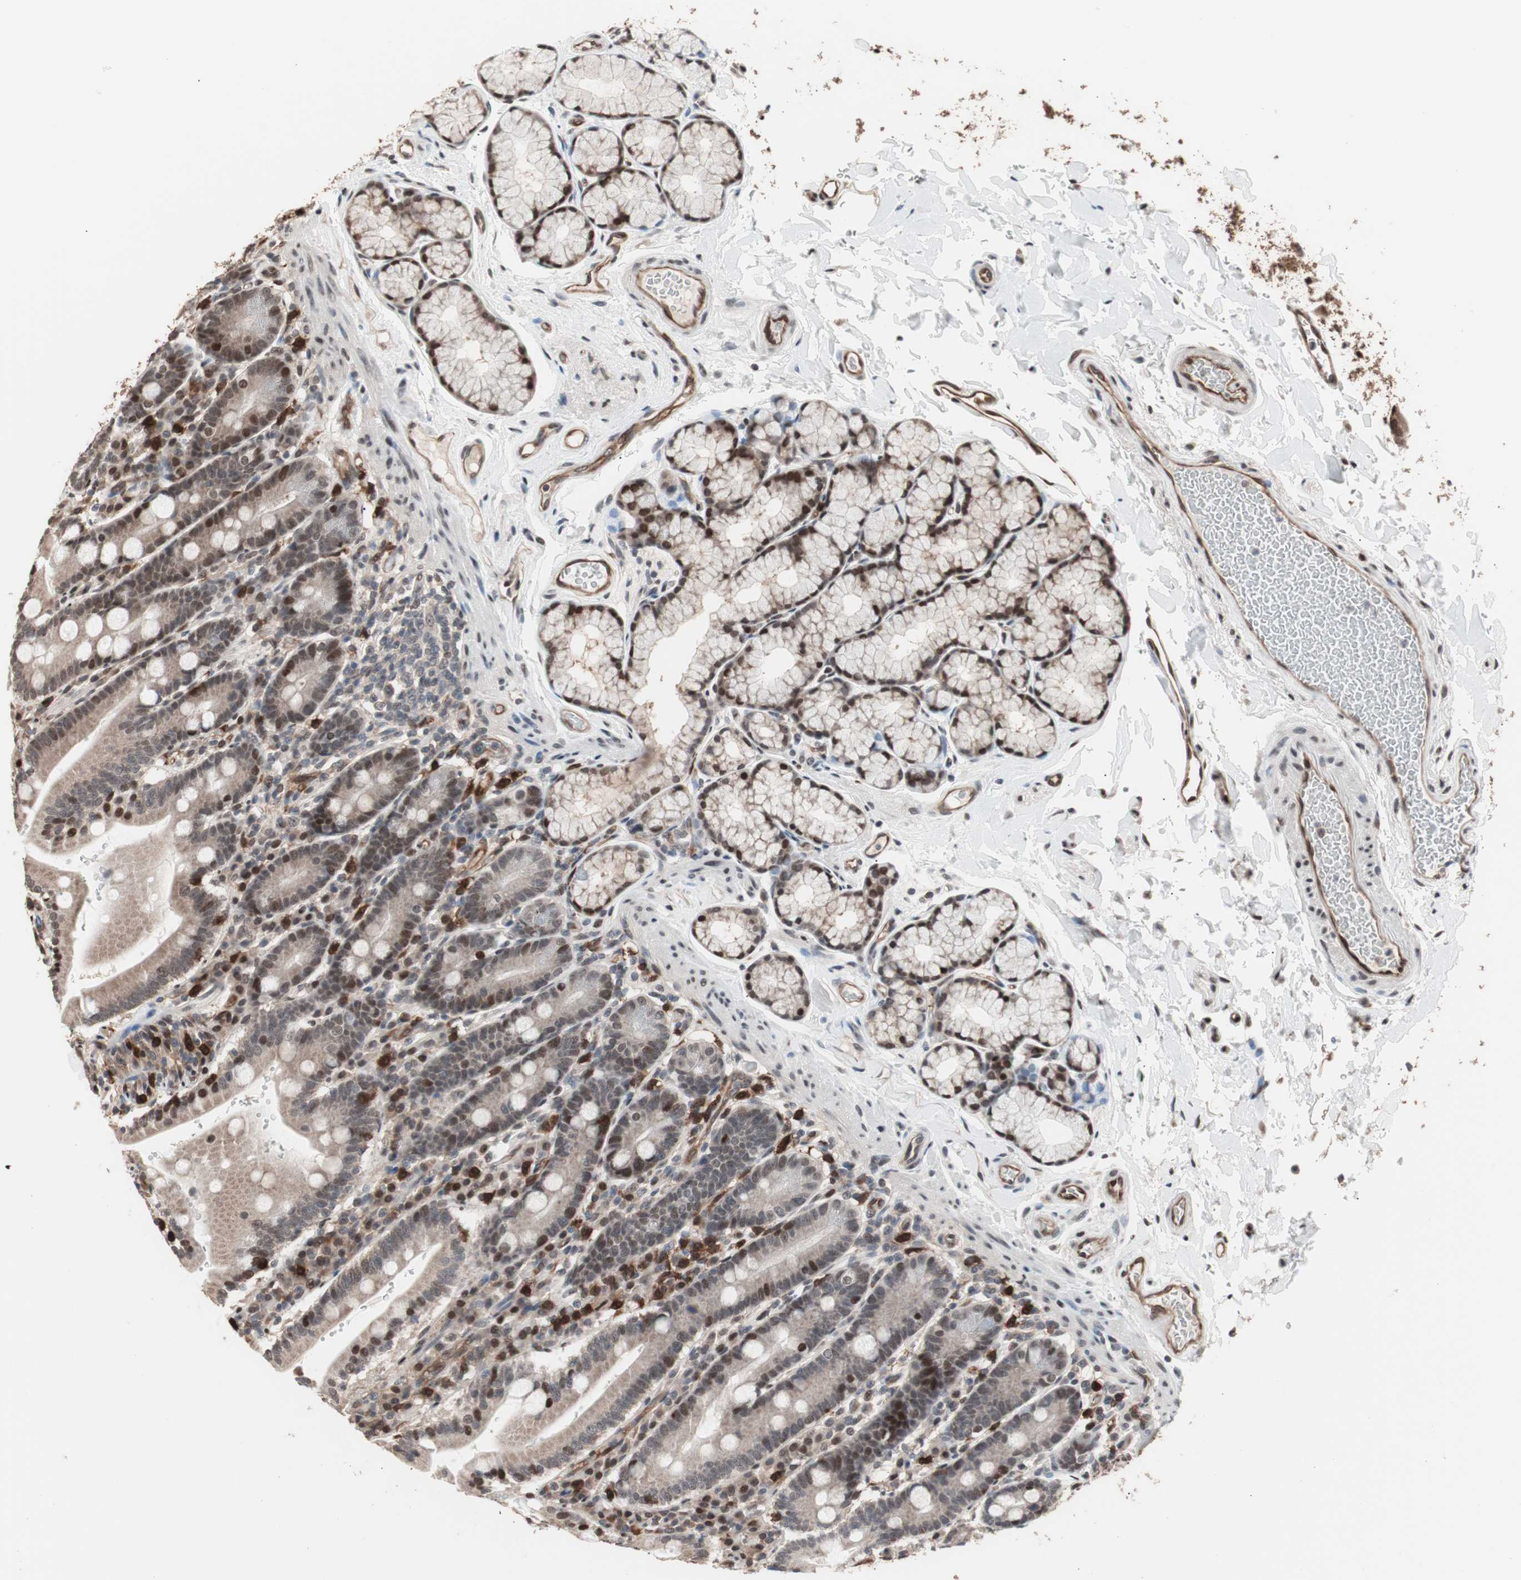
{"staining": {"intensity": "strong", "quantity": ">75%", "location": "cytoplasmic/membranous,nuclear"}, "tissue": "duodenum", "cell_type": "Glandular cells", "image_type": "normal", "snomed": [{"axis": "morphology", "description": "Normal tissue, NOS"}, {"axis": "topography", "description": "Small intestine, NOS"}], "caption": "DAB immunohistochemical staining of normal duodenum displays strong cytoplasmic/membranous,nuclear protein staining in approximately >75% of glandular cells. The protein is shown in brown color, while the nuclei are stained blue.", "gene": "POGZ", "patient": {"sex": "female", "age": 71}}